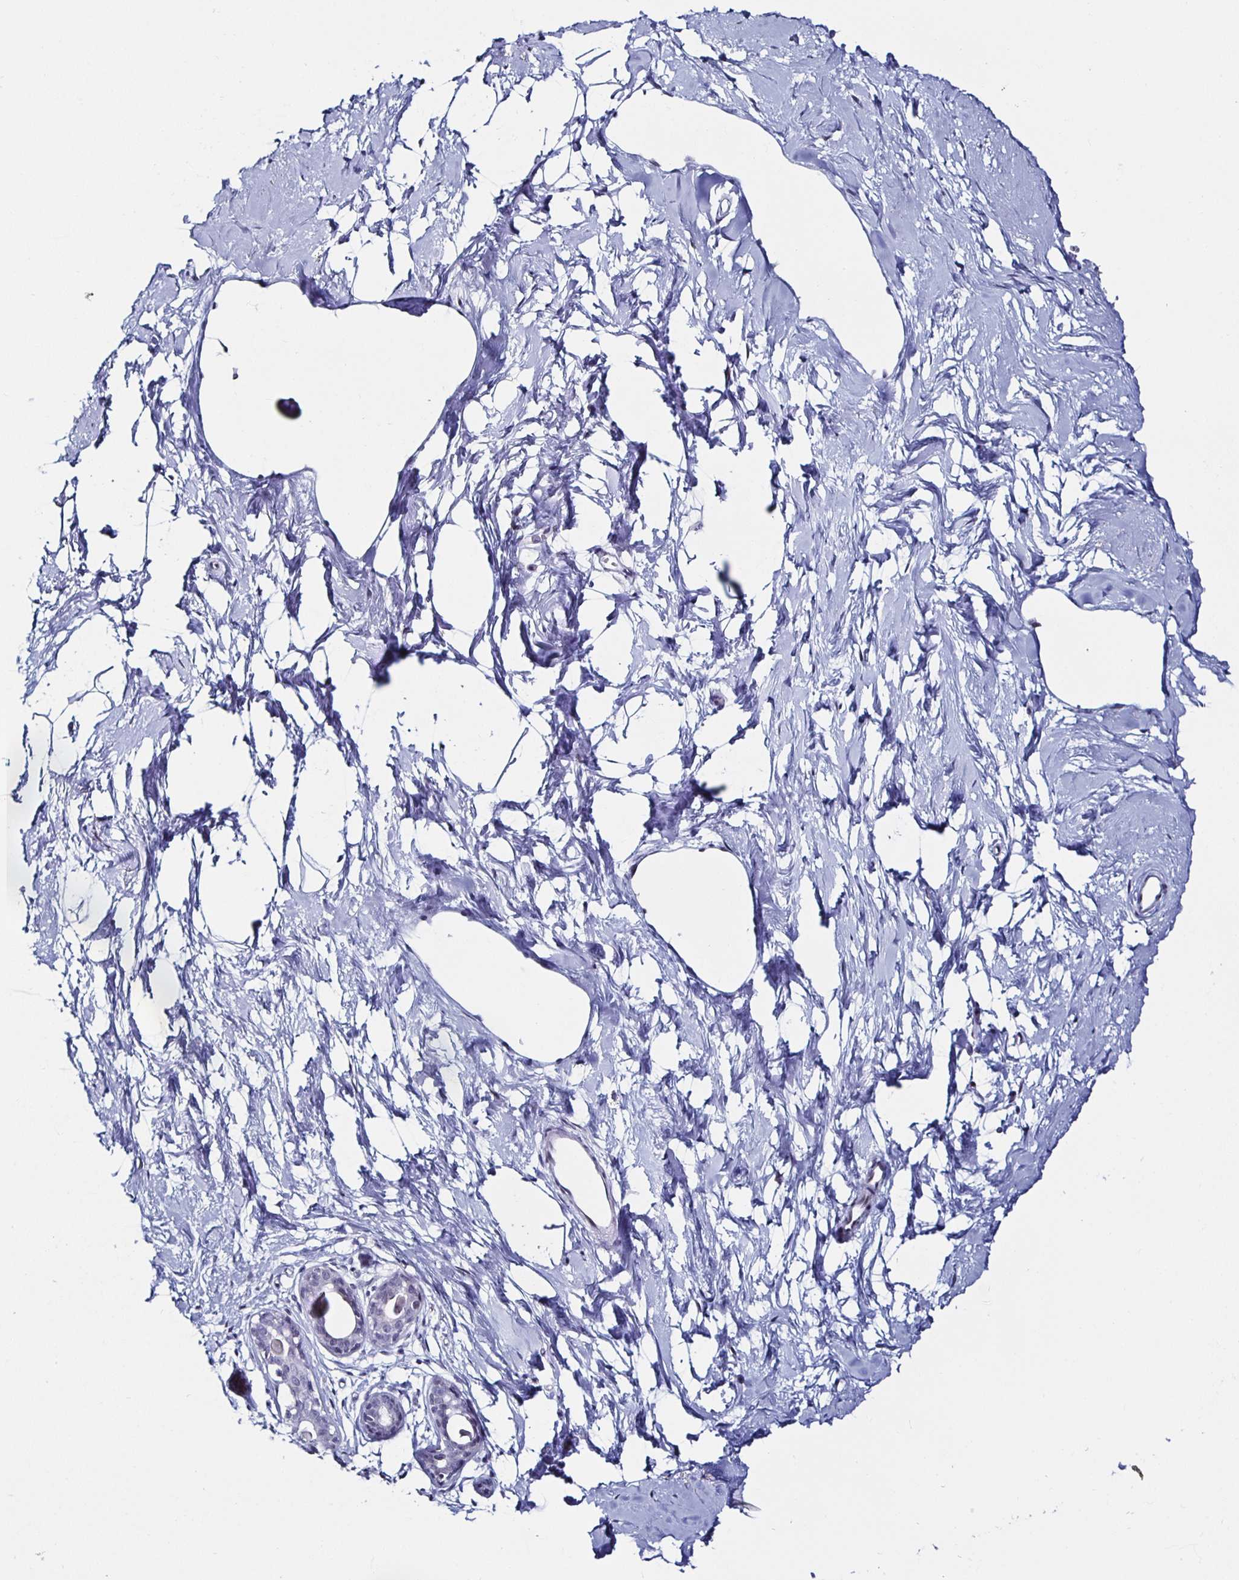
{"staining": {"intensity": "negative", "quantity": "none", "location": "none"}, "tissue": "breast", "cell_type": "Adipocytes", "image_type": "normal", "snomed": [{"axis": "morphology", "description": "Normal tissue, NOS"}, {"axis": "topography", "description": "Breast"}], "caption": "There is no significant positivity in adipocytes of breast. (DAB immunohistochemistry (IHC), high magnification).", "gene": "KRT4", "patient": {"sex": "female", "age": 45}}